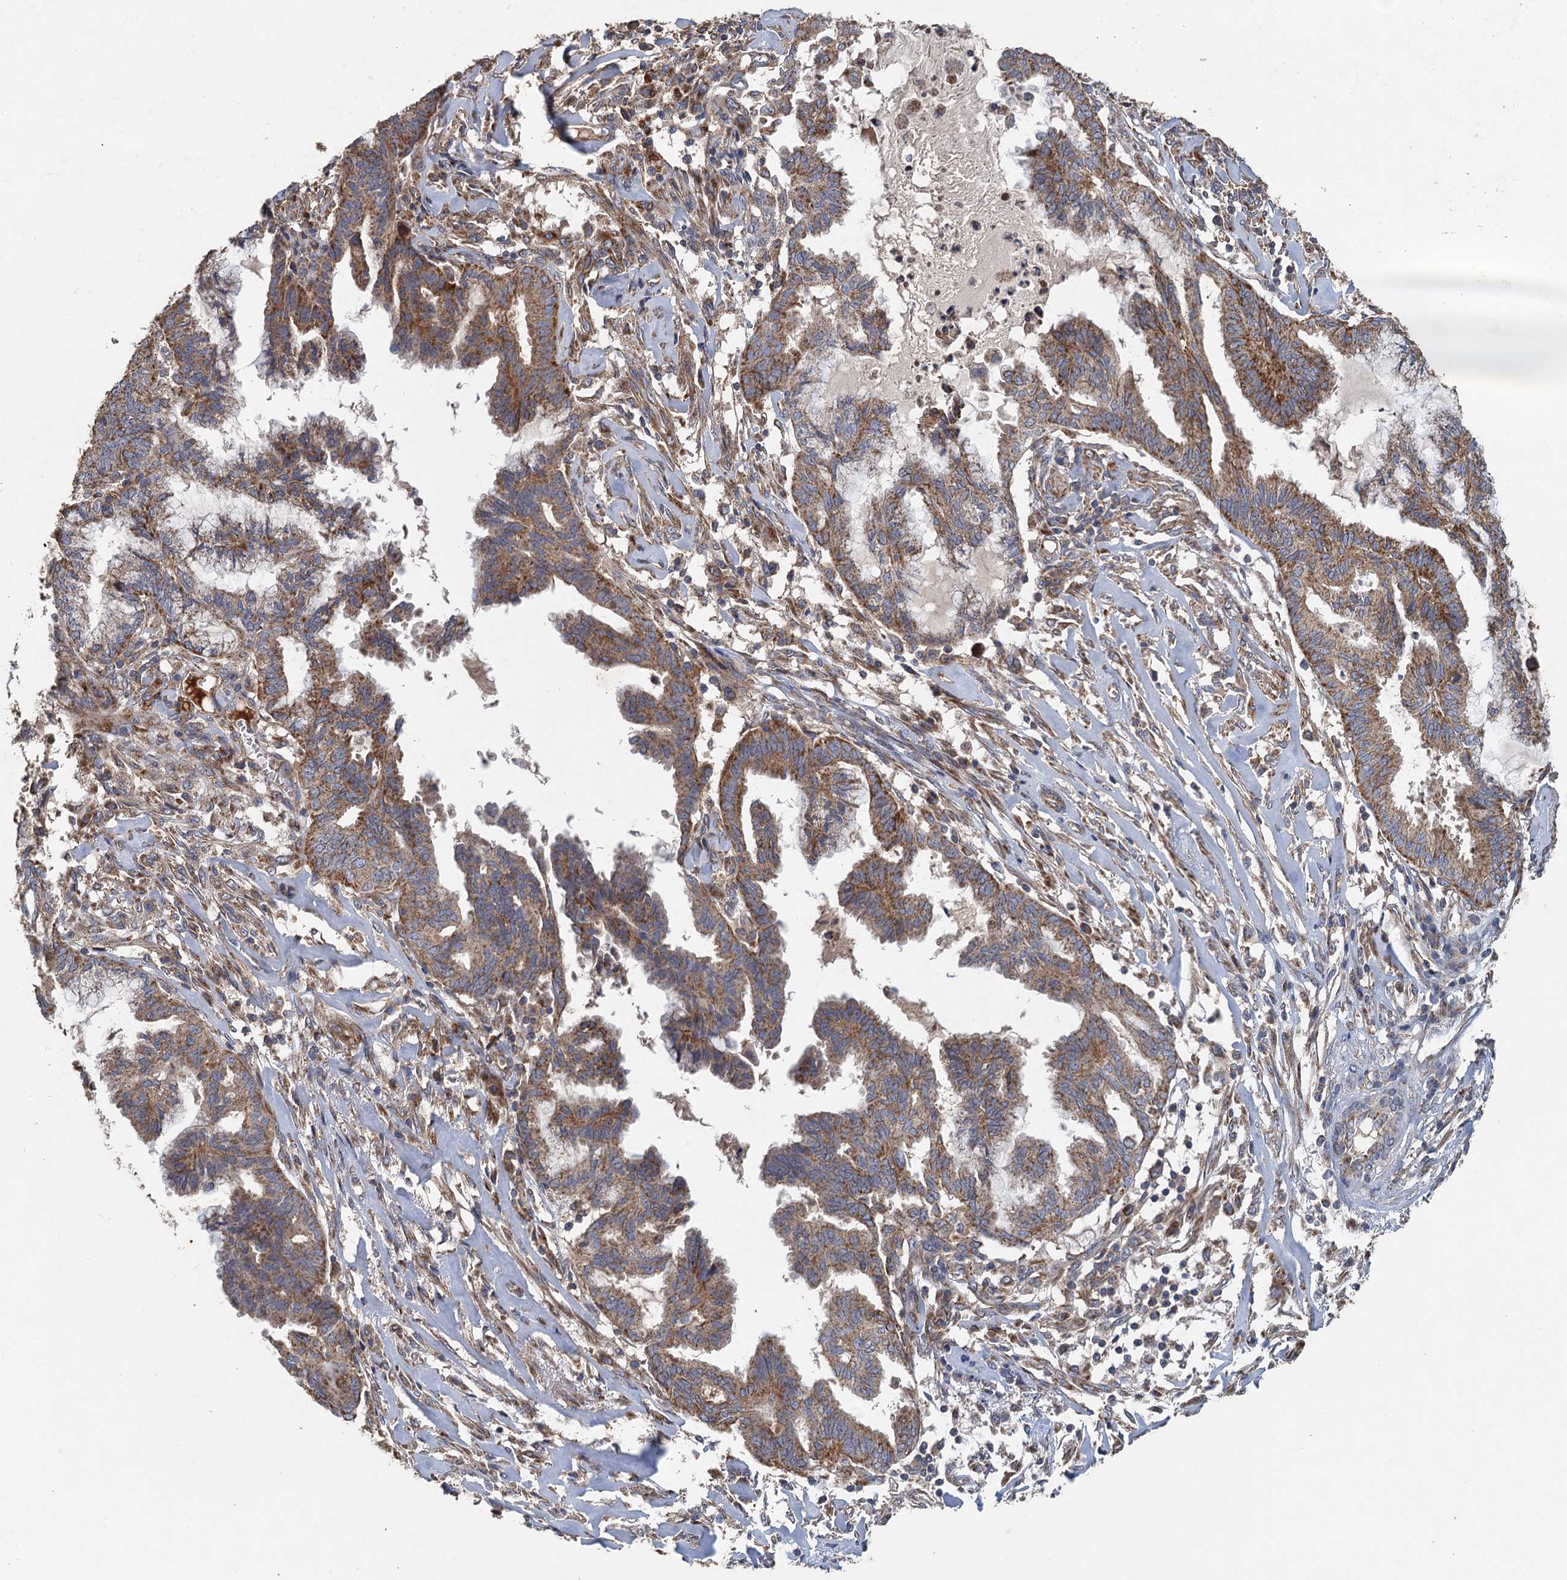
{"staining": {"intensity": "moderate", "quantity": ">75%", "location": "cytoplasmic/membranous"}, "tissue": "endometrial cancer", "cell_type": "Tumor cells", "image_type": "cancer", "snomed": [{"axis": "morphology", "description": "Adenocarcinoma, NOS"}, {"axis": "topography", "description": "Endometrium"}], "caption": "Protein expression analysis of endometrial adenocarcinoma reveals moderate cytoplasmic/membranous staining in about >75% of tumor cells. Nuclei are stained in blue.", "gene": "BCS1L", "patient": {"sex": "female", "age": 86}}